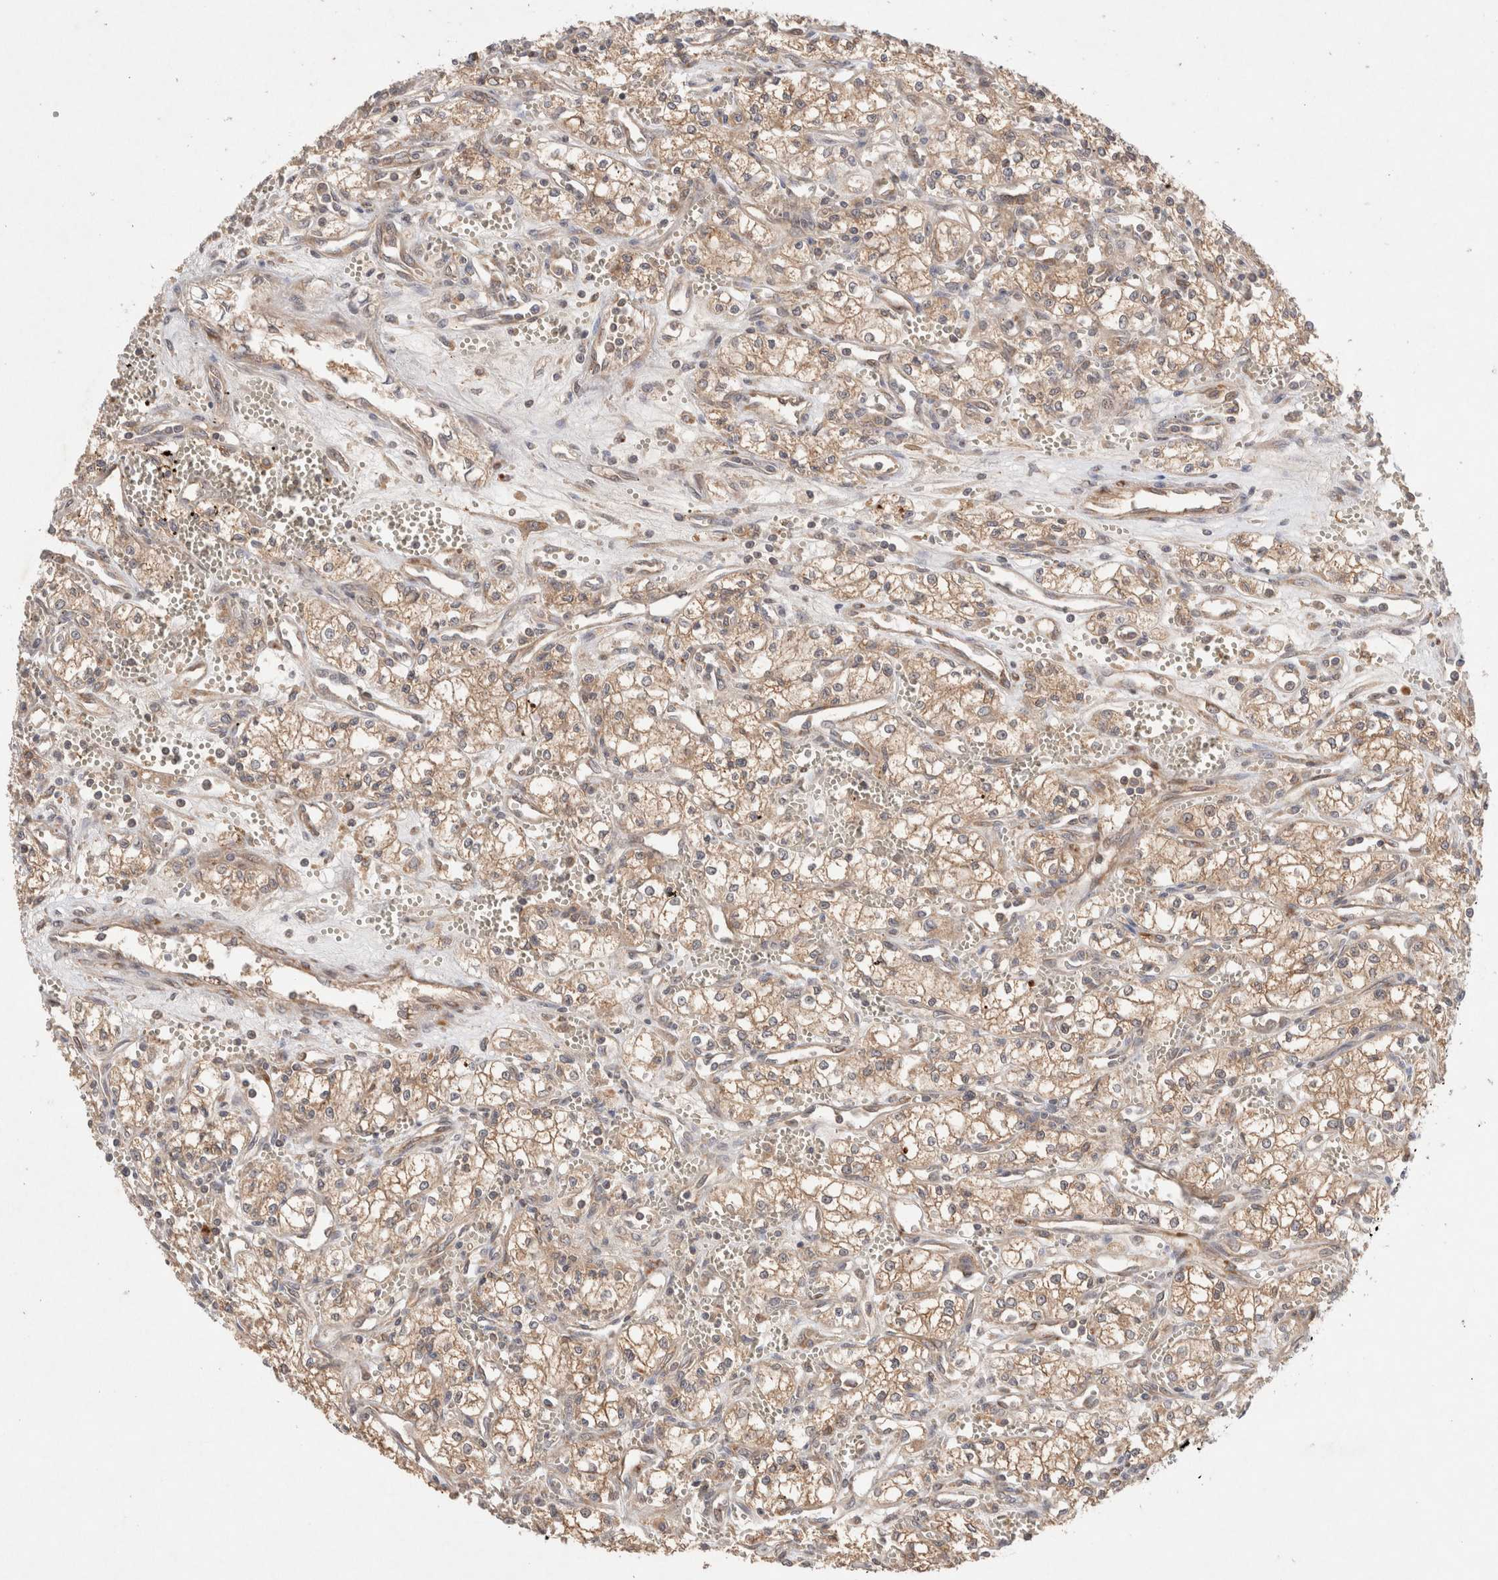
{"staining": {"intensity": "weak", "quantity": ">75%", "location": "cytoplasmic/membranous"}, "tissue": "renal cancer", "cell_type": "Tumor cells", "image_type": "cancer", "snomed": [{"axis": "morphology", "description": "Adenocarcinoma, NOS"}, {"axis": "topography", "description": "Kidney"}], "caption": "Immunohistochemistry (IHC) of human renal cancer reveals low levels of weak cytoplasmic/membranous positivity in approximately >75% of tumor cells. Using DAB (3,3'-diaminobenzidine) (brown) and hematoxylin (blue) stains, captured at high magnification using brightfield microscopy.", "gene": "KLHL20", "patient": {"sex": "male", "age": 59}}